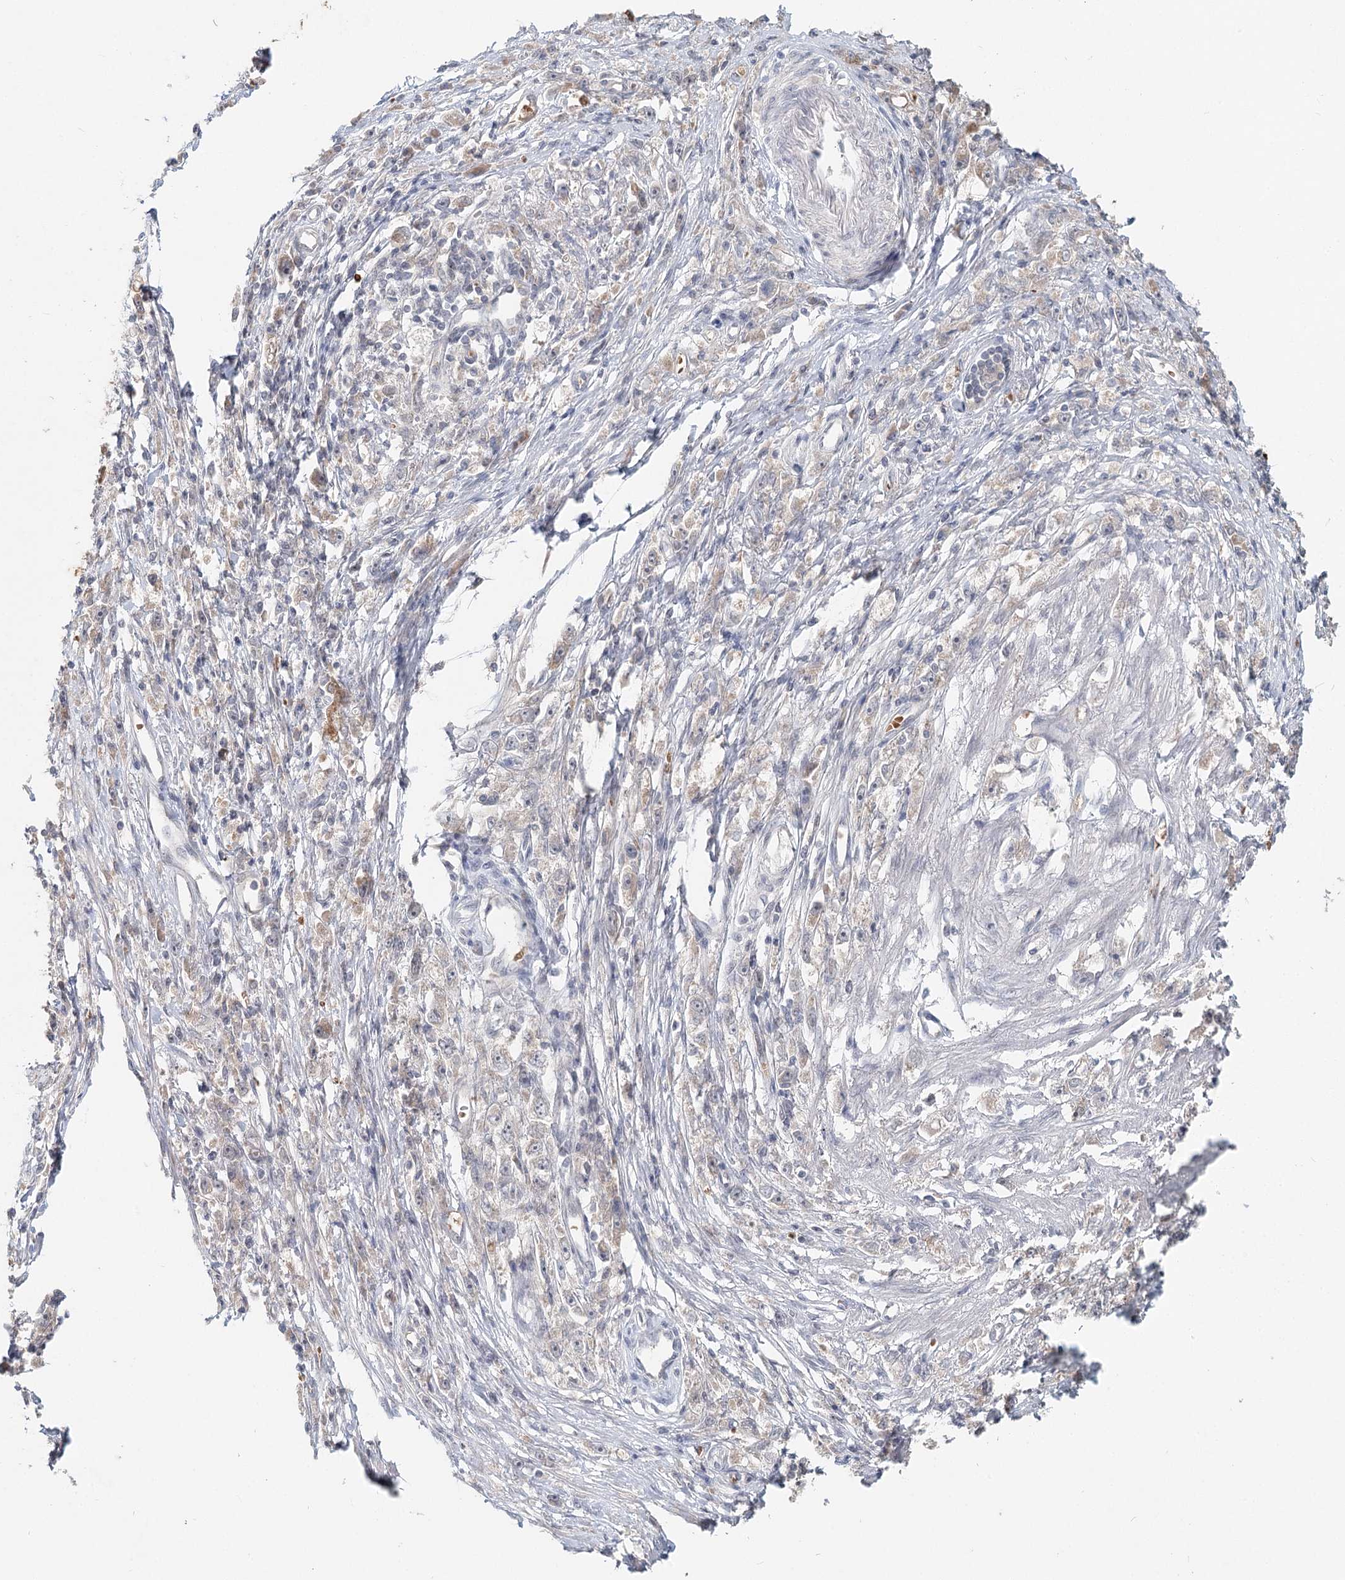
{"staining": {"intensity": "negative", "quantity": "none", "location": "none"}, "tissue": "stomach cancer", "cell_type": "Tumor cells", "image_type": "cancer", "snomed": [{"axis": "morphology", "description": "Adenocarcinoma, NOS"}, {"axis": "topography", "description": "Stomach"}], "caption": "IHC of human stomach cancer displays no staining in tumor cells.", "gene": "FBXO7", "patient": {"sex": "female", "age": 59}}